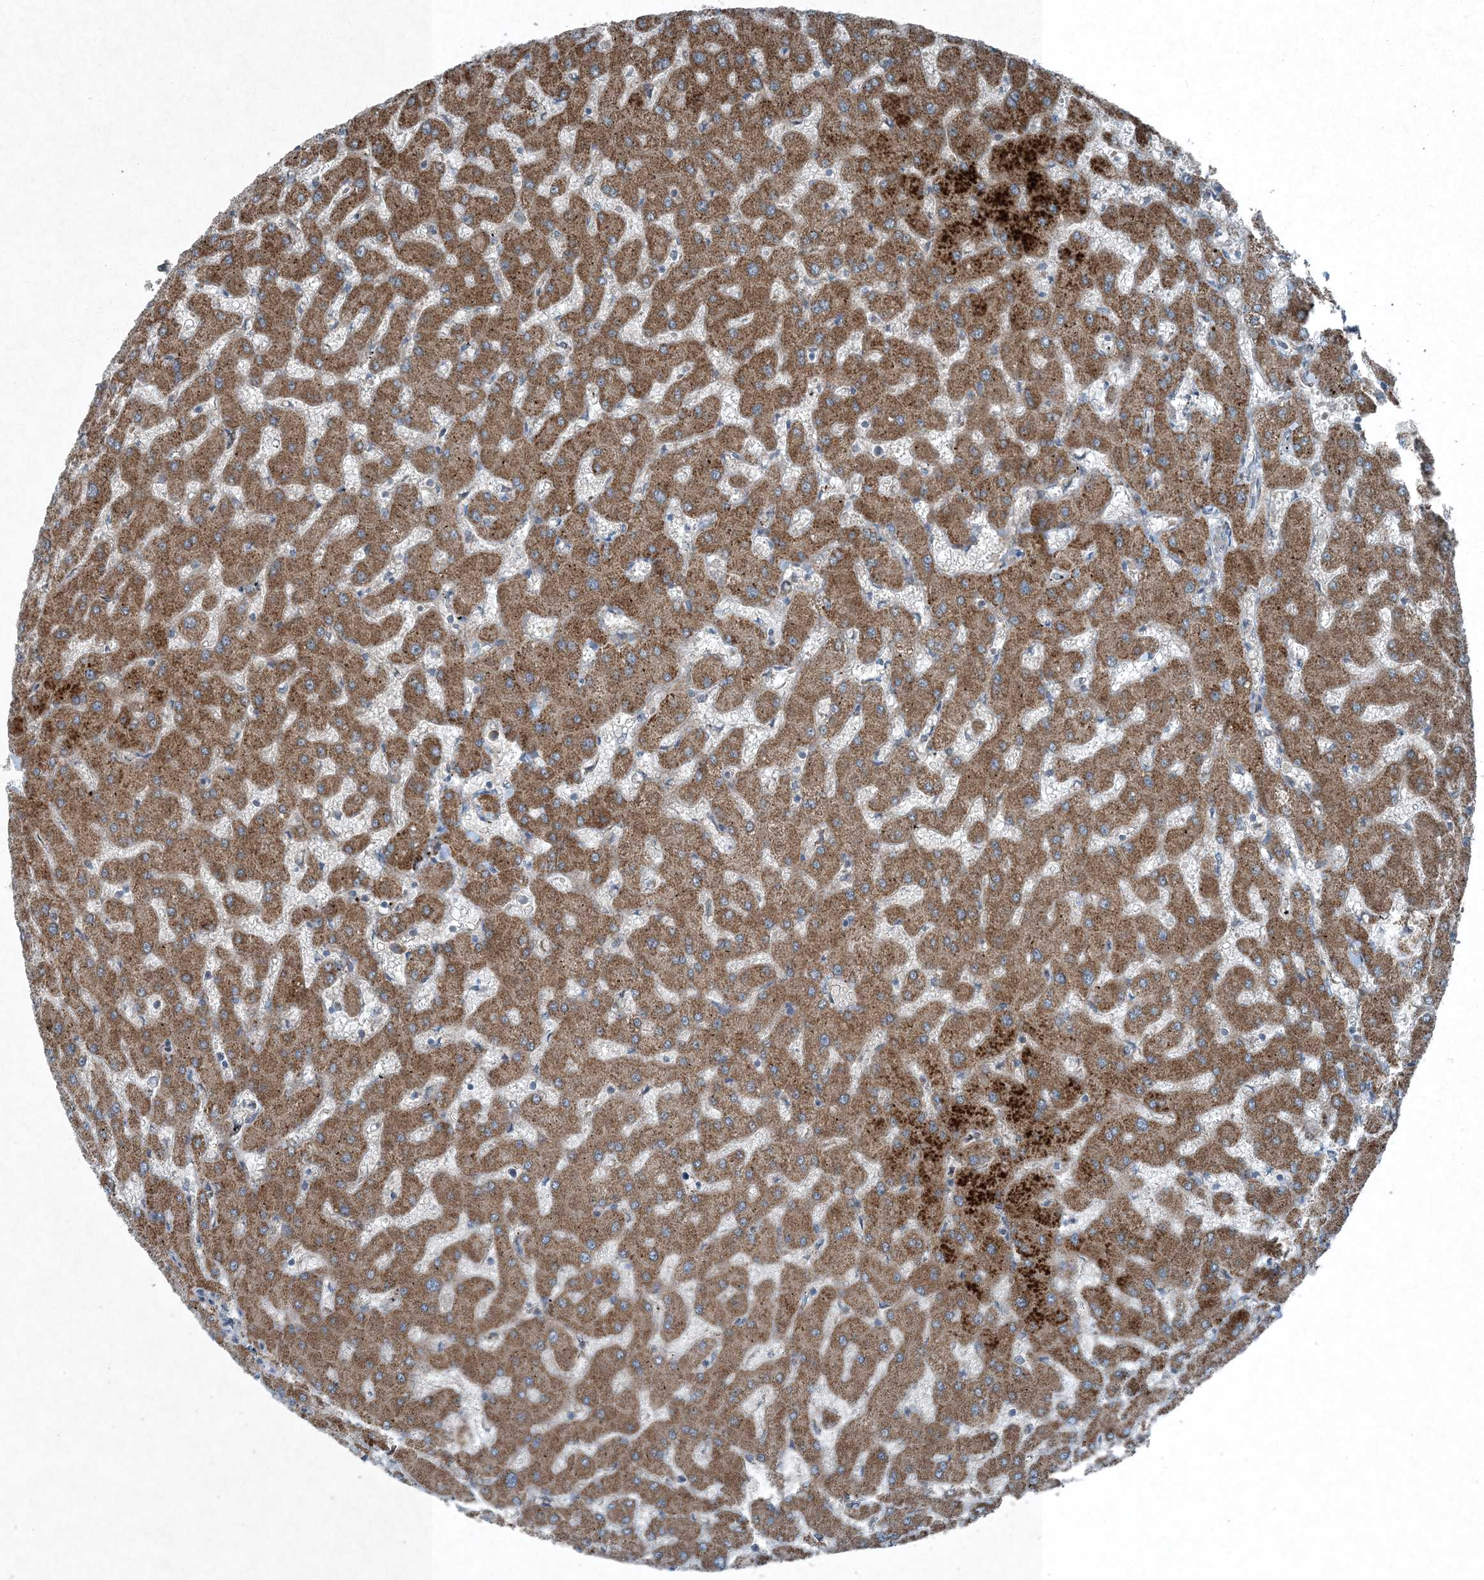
{"staining": {"intensity": "negative", "quantity": "none", "location": "none"}, "tissue": "liver", "cell_type": "Cholangiocytes", "image_type": "normal", "snomed": [{"axis": "morphology", "description": "Normal tissue, NOS"}, {"axis": "topography", "description": "Liver"}], "caption": "DAB (3,3'-diaminobenzidine) immunohistochemical staining of unremarkable liver exhibits no significant expression in cholangiocytes. The staining was performed using DAB to visualize the protein expression in brown, while the nuclei were stained in blue with hematoxylin (Magnification: 20x).", "gene": "APOM", "patient": {"sex": "female", "age": 63}}